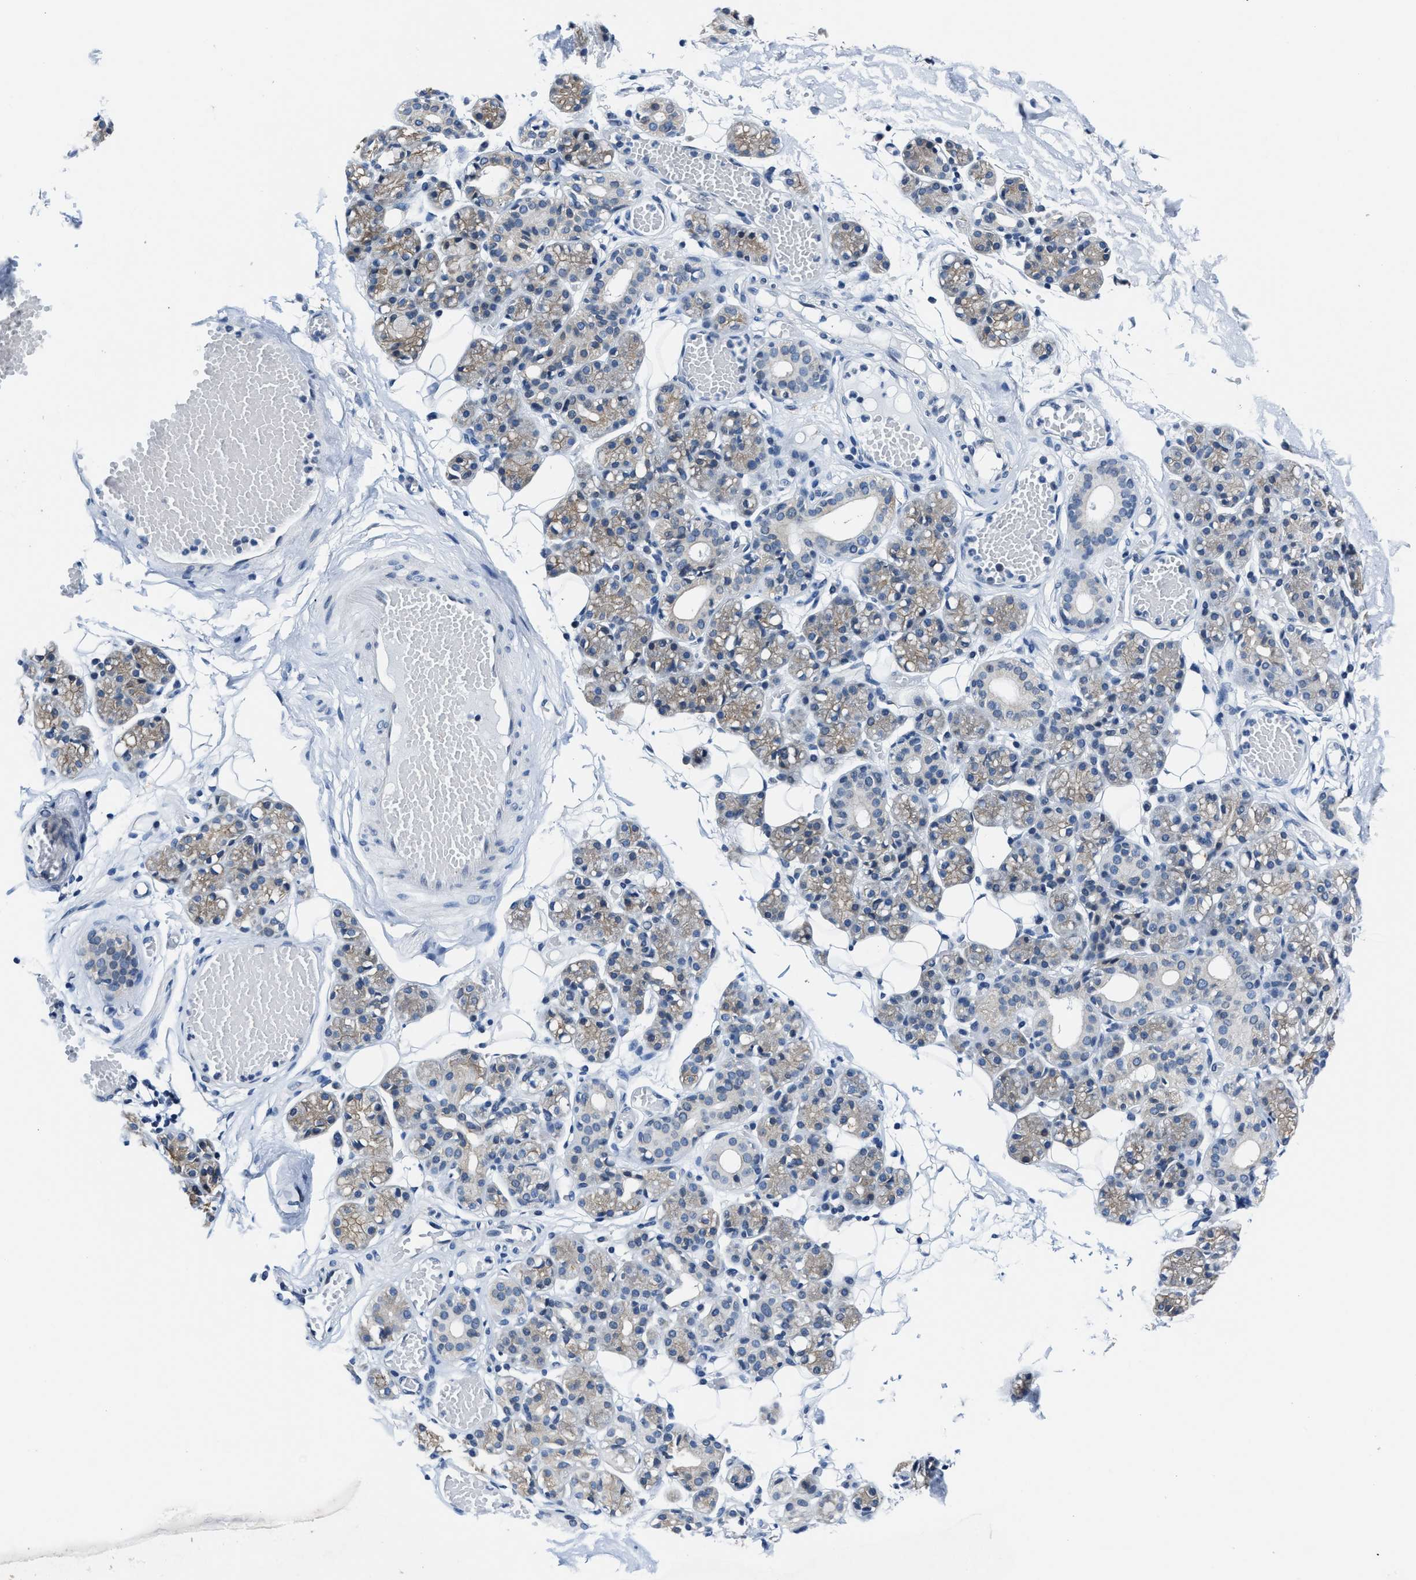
{"staining": {"intensity": "weak", "quantity": "25%-75%", "location": "cytoplasmic/membranous"}, "tissue": "salivary gland", "cell_type": "Glandular cells", "image_type": "normal", "snomed": [{"axis": "morphology", "description": "Normal tissue, NOS"}, {"axis": "topography", "description": "Salivary gland"}], "caption": "DAB (3,3'-diaminobenzidine) immunohistochemical staining of benign human salivary gland shows weak cytoplasmic/membranous protein expression in approximately 25%-75% of glandular cells.", "gene": "ASZ1", "patient": {"sex": "male", "age": 63}}